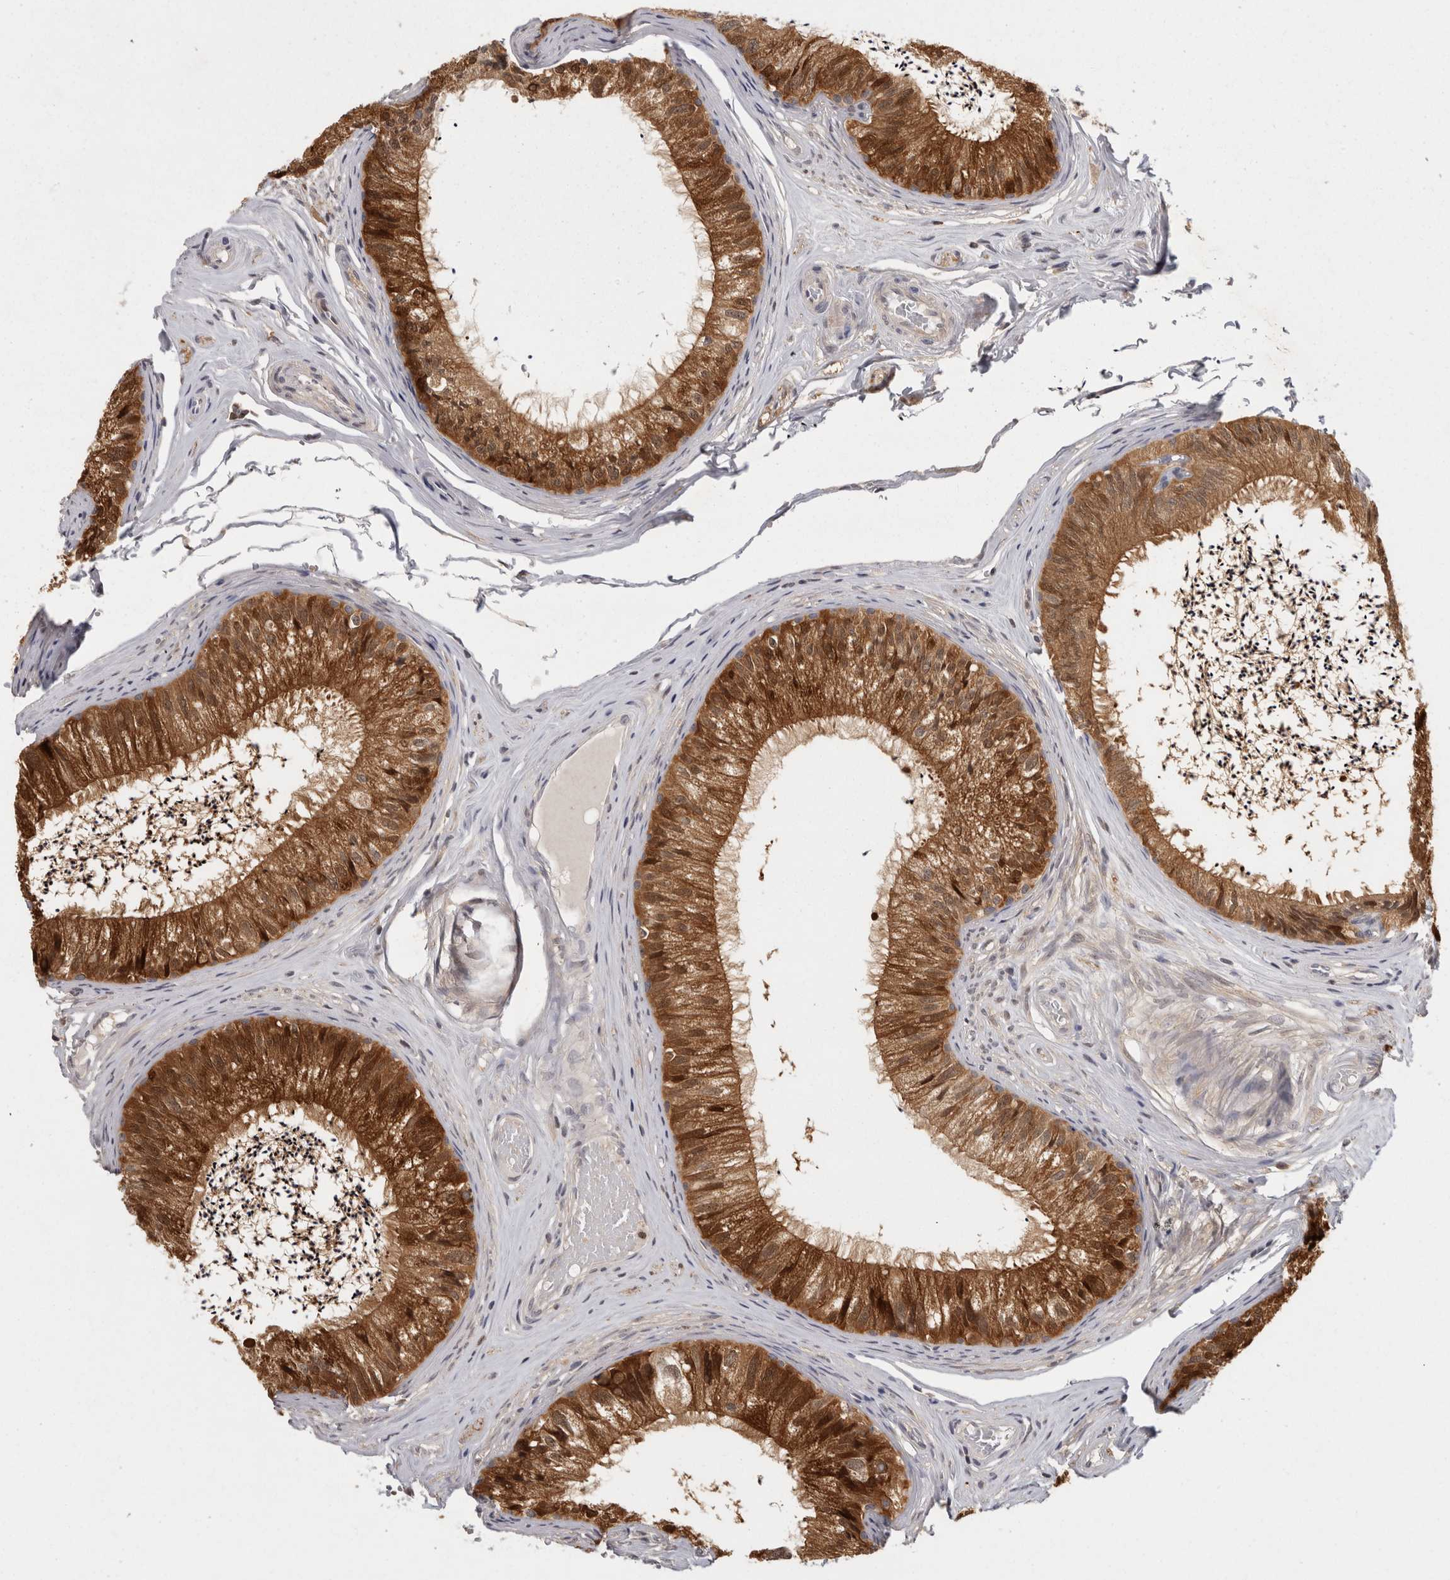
{"staining": {"intensity": "strong", "quantity": ">75%", "location": "cytoplasmic/membranous"}, "tissue": "epididymis", "cell_type": "Glandular cells", "image_type": "normal", "snomed": [{"axis": "morphology", "description": "Normal tissue, NOS"}, {"axis": "topography", "description": "Epididymis"}], "caption": "Protein analysis of benign epididymis demonstrates strong cytoplasmic/membranous staining in about >75% of glandular cells.", "gene": "ACAT2", "patient": {"sex": "male", "age": 79}}